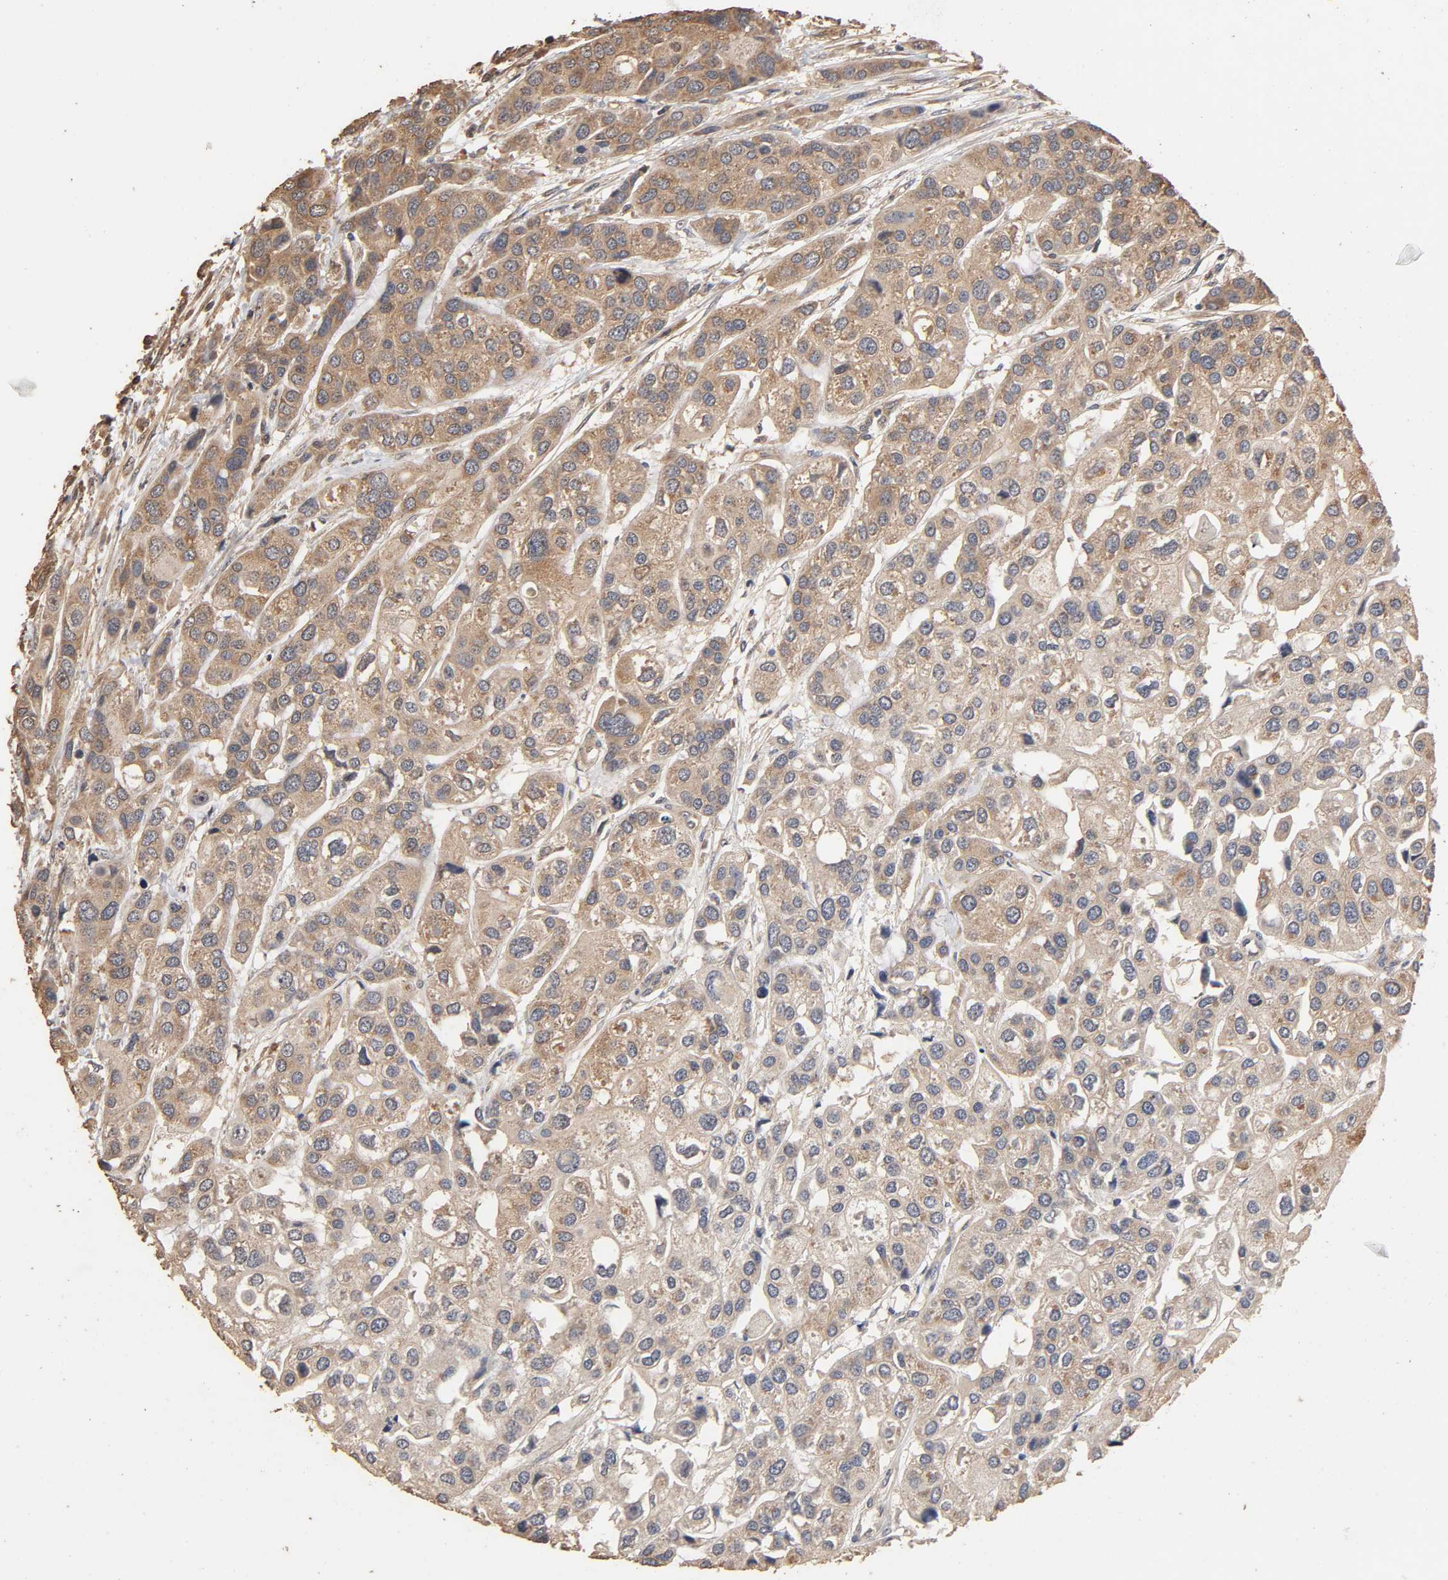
{"staining": {"intensity": "moderate", "quantity": ">75%", "location": "cytoplasmic/membranous"}, "tissue": "urothelial cancer", "cell_type": "Tumor cells", "image_type": "cancer", "snomed": [{"axis": "morphology", "description": "Urothelial carcinoma, High grade"}, {"axis": "topography", "description": "Urinary bladder"}], "caption": "Immunohistochemical staining of urothelial cancer displays moderate cytoplasmic/membranous protein staining in about >75% of tumor cells.", "gene": "ARHGEF7", "patient": {"sex": "female", "age": 64}}